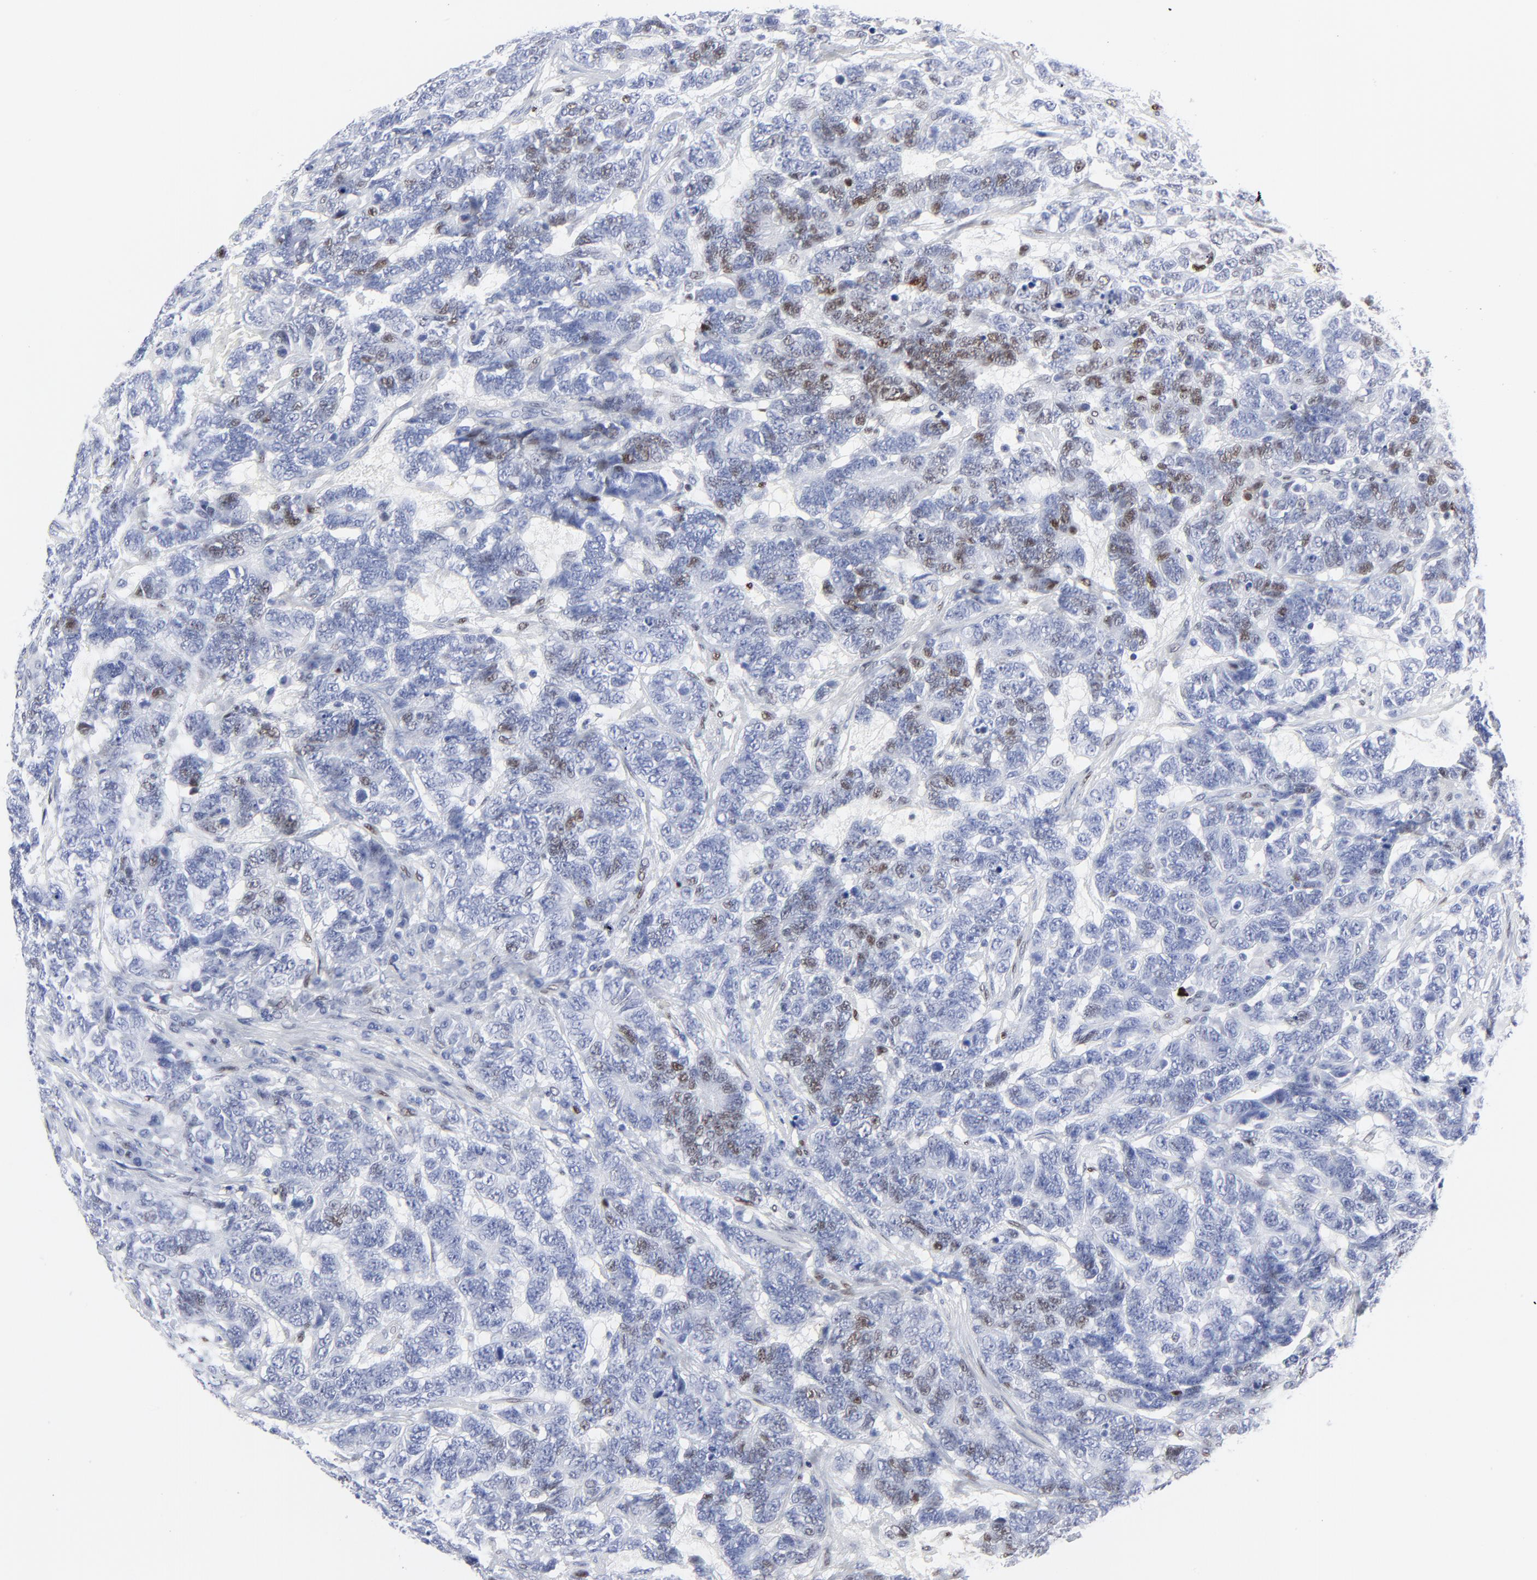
{"staining": {"intensity": "moderate", "quantity": "<25%", "location": "nuclear"}, "tissue": "testis cancer", "cell_type": "Tumor cells", "image_type": "cancer", "snomed": [{"axis": "morphology", "description": "Carcinoma, Embryonal, NOS"}, {"axis": "topography", "description": "Testis"}], "caption": "Protein staining by immunohistochemistry reveals moderate nuclear staining in approximately <25% of tumor cells in testis cancer (embryonal carcinoma). The staining was performed using DAB (3,3'-diaminobenzidine), with brown indicating positive protein expression. Nuclei are stained blue with hematoxylin.", "gene": "JUN", "patient": {"sex": "male", "age": 26}}